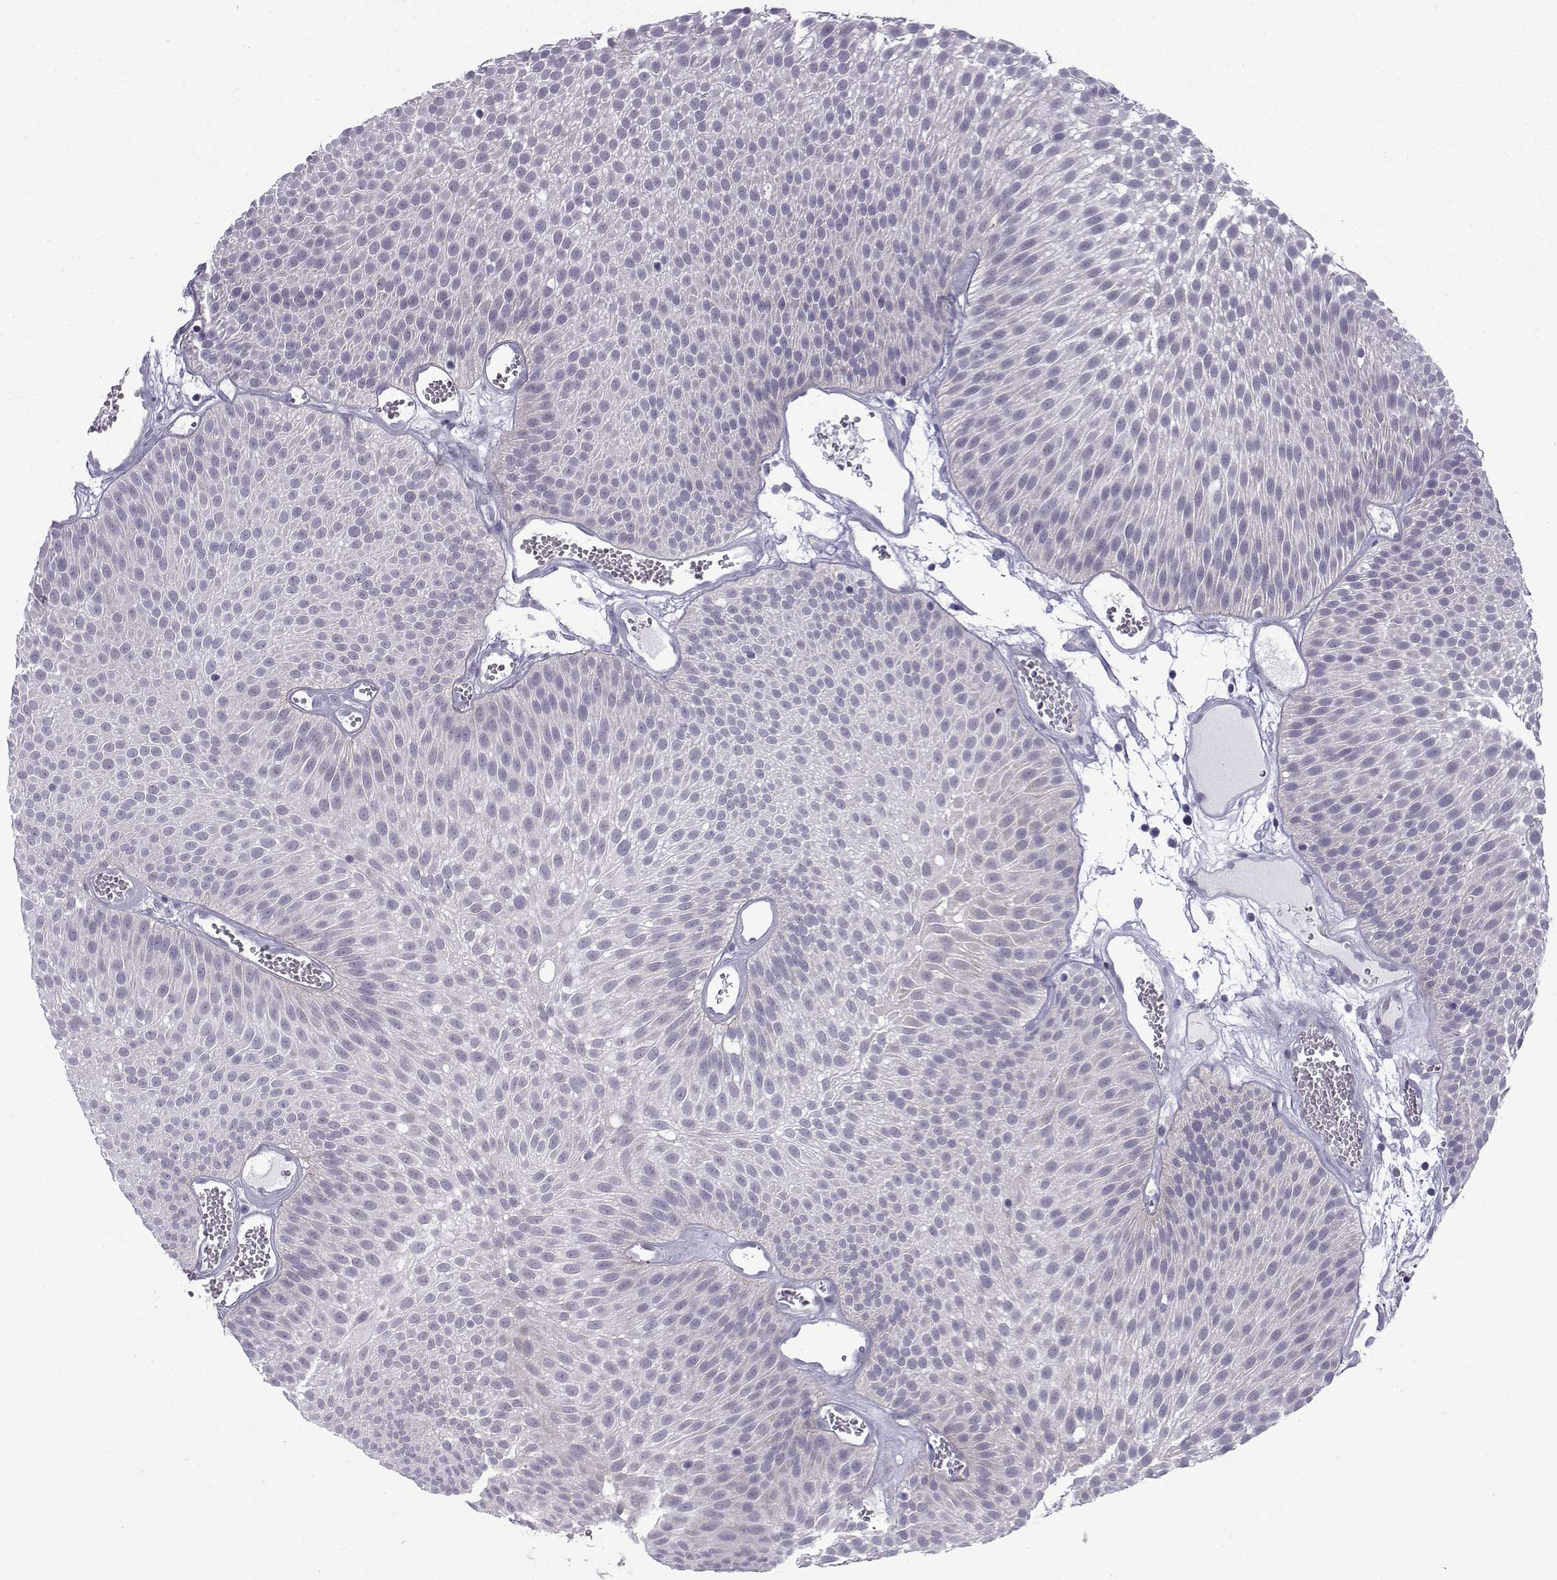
{"staining": {"intensity": "negative", "quantity": "none", "location": "none"}, "tissue": "urothelial cancer", "cell_type": "Tumor cells", "image_type": "cancer", "snomed": [{"axis": "morphology", "description": "Urothelial carcinoma, Low grade"}, {"axis": "topography", "description": "Urinary bladder"}], "caption": "A micrograph of low-grade urothelial carcinoma stained for a protein exhibits no brown staining in tumor cells.", "gene": "CFAP53", "patient": {"sex": "male", "age": 52}}